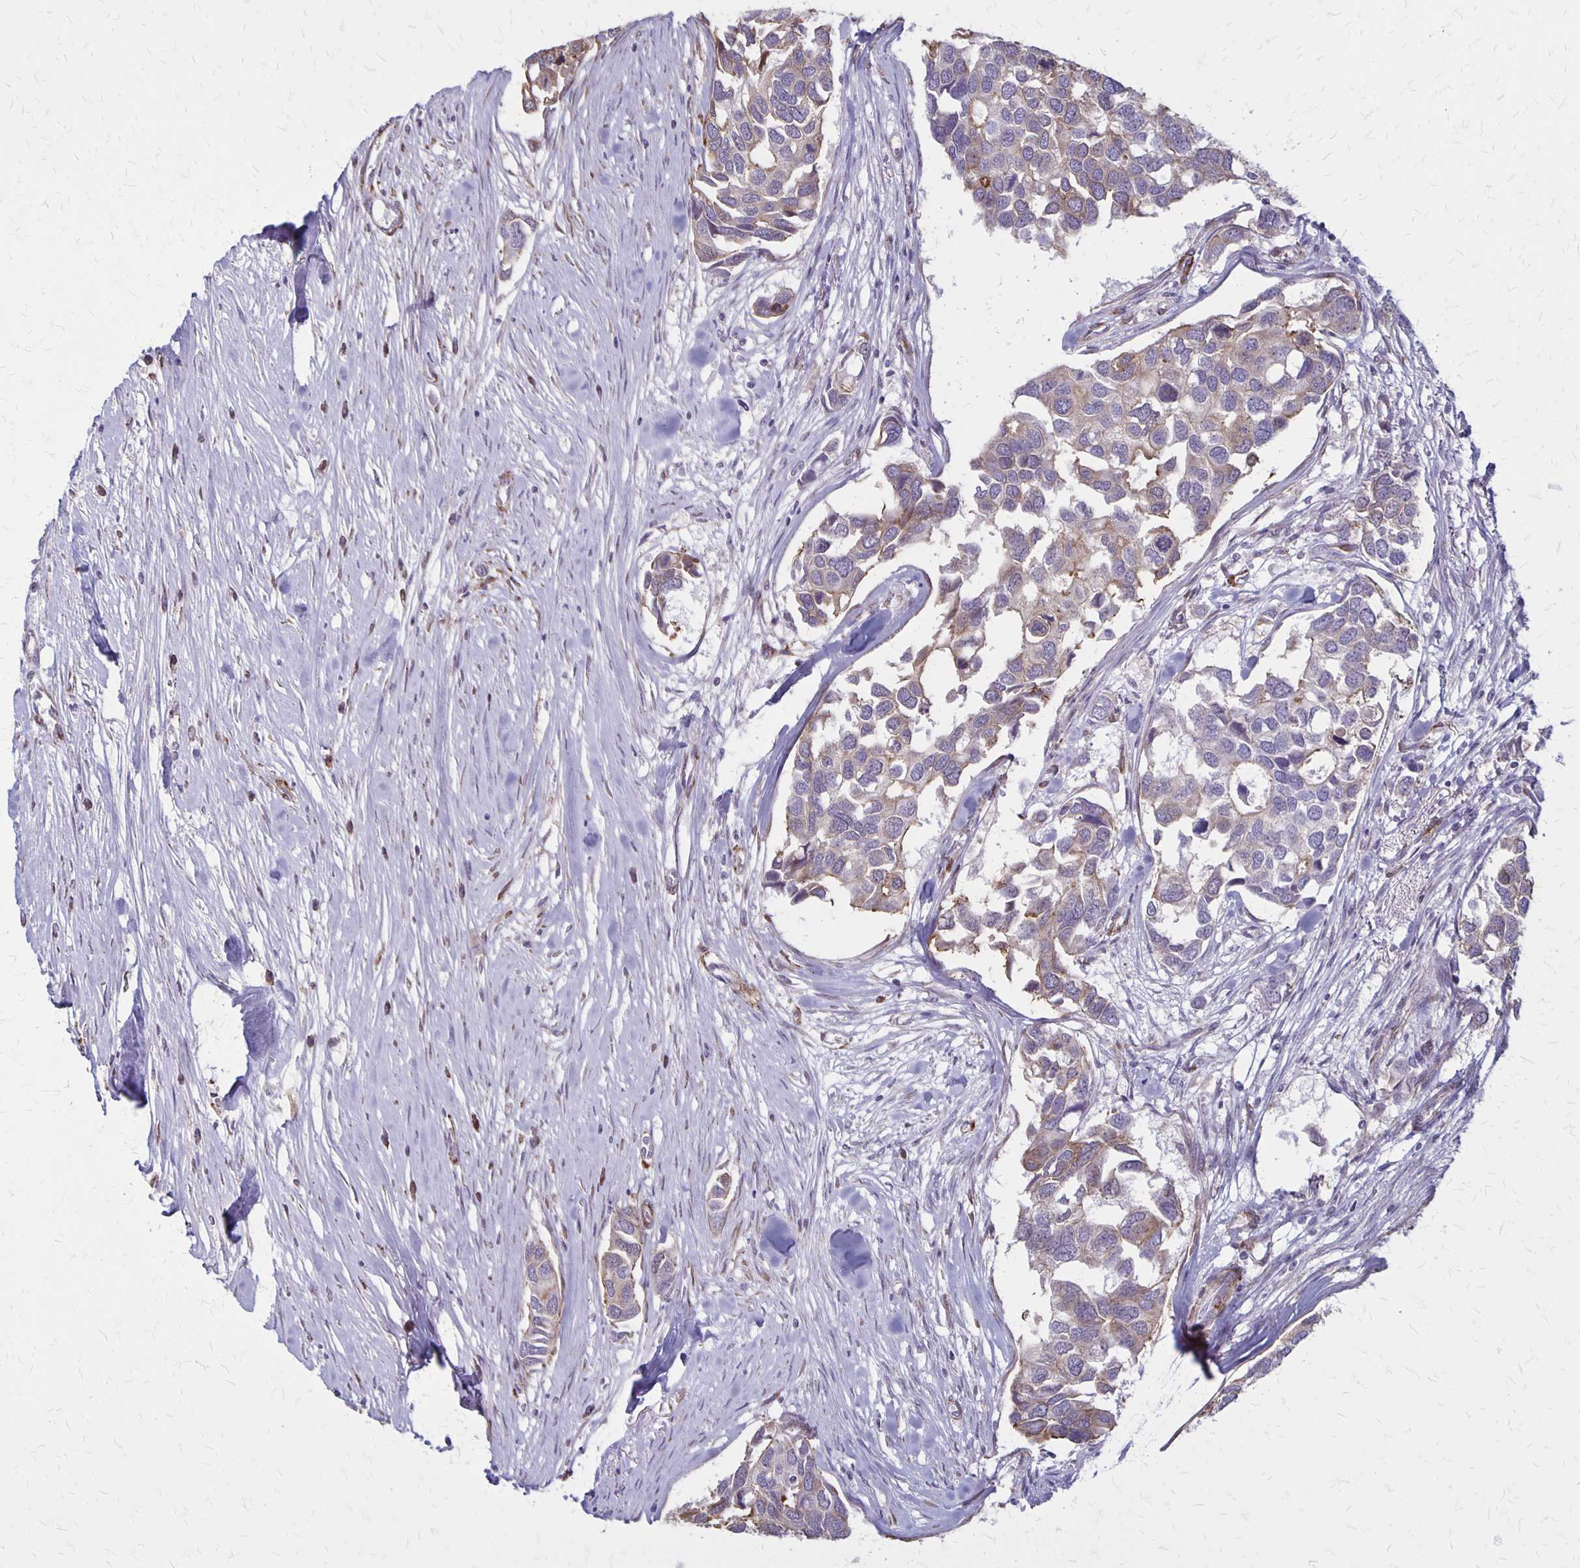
{"staining": {"intensity": "weak", "quantity": "<25%", "location": "cytoplasmic/membranous"}, "tissue": "breast cancer", "cell_type": "Tumor cells", "image_type": "cancer", "snomed": [{"axis": "morphology", "description": "Duct carcinoma"}, {"axis": "topography", "description": "Breast"}], "caption": "The immunohistochemistry (IHC) photomicrograph has no significant staining in tumor cells of intraductal carcinoma (breast) tissue.", "gene": "SEPTIN5", "patient": {"sex": "female", "age": 83}}